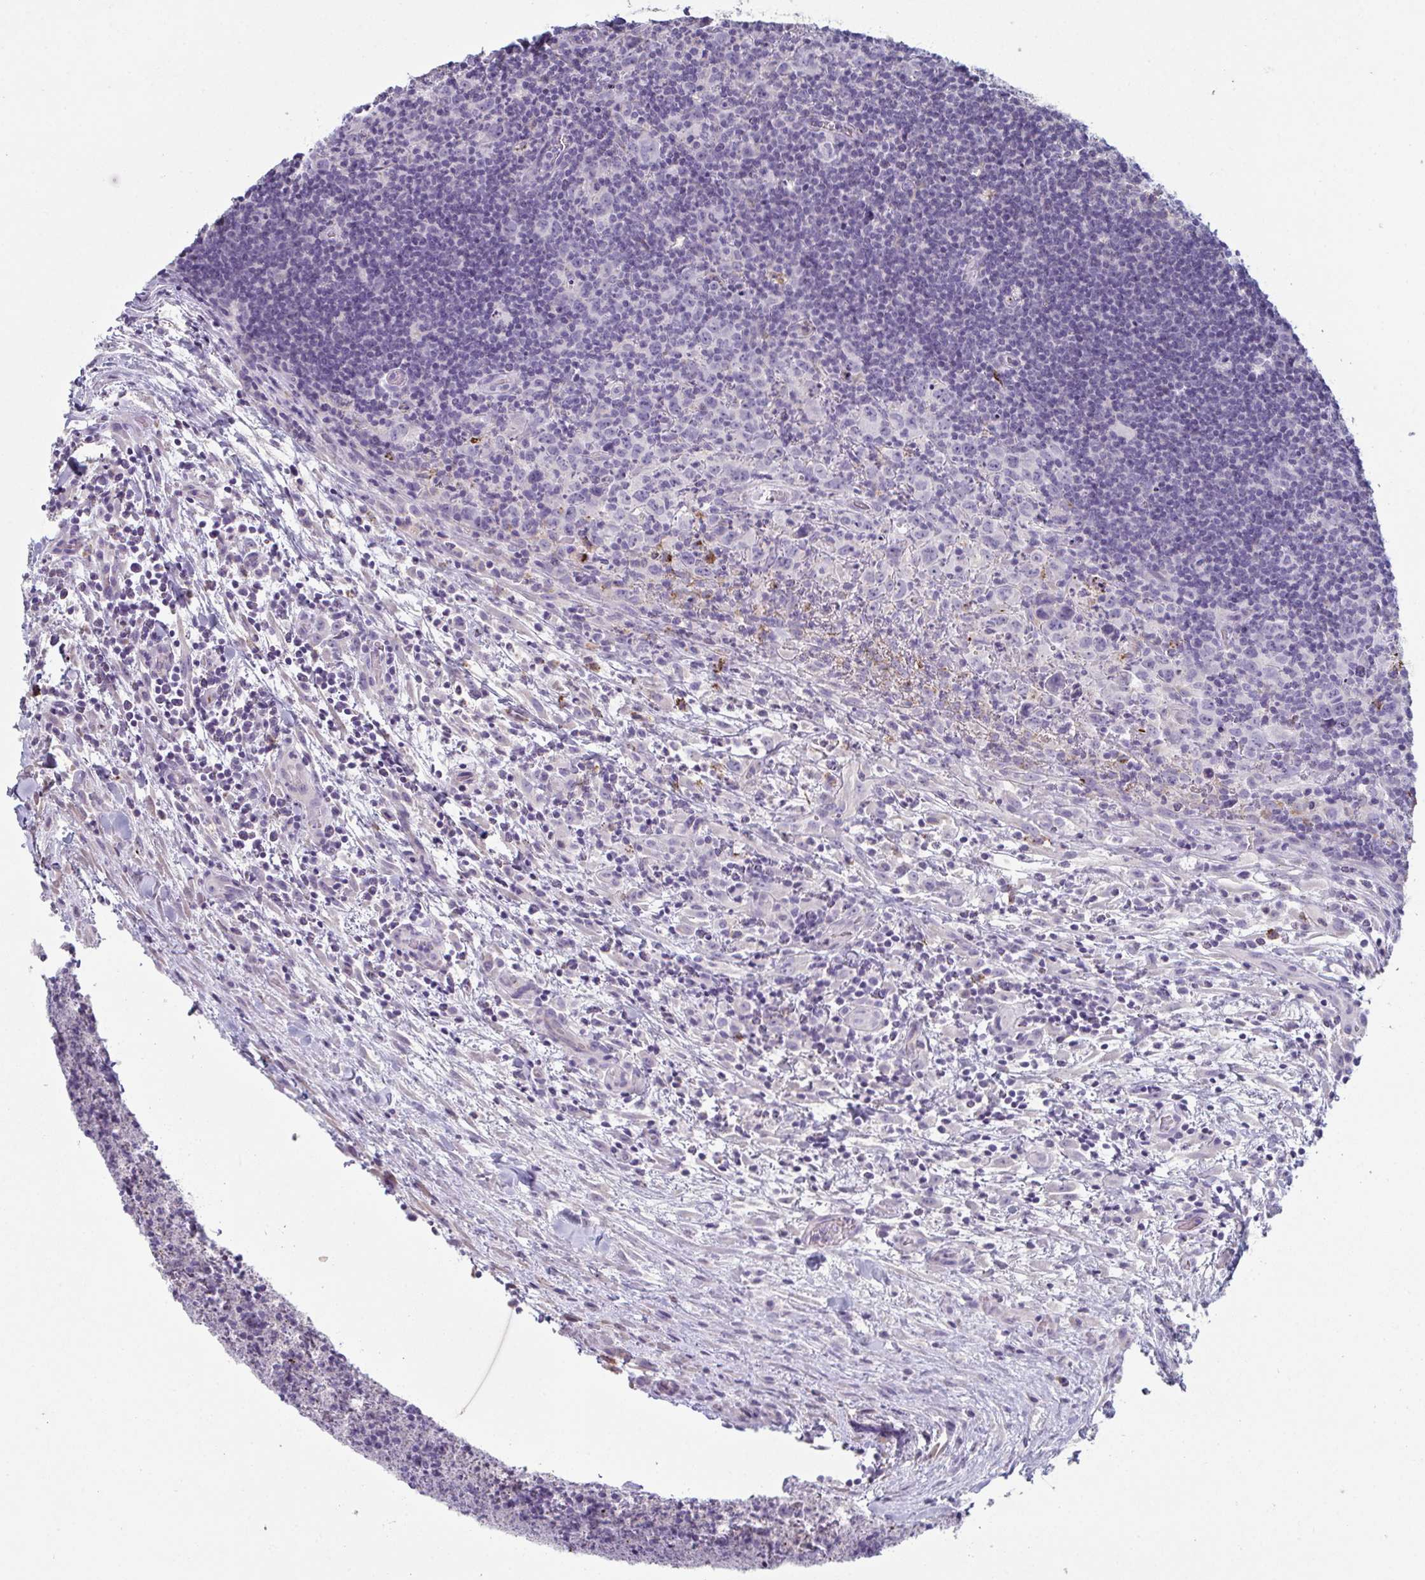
{"staining": {"intensity": "negative", "quantity": "none", "location": "none"}, "tissue": "lymphoma", "cell_type": "Tumor cells", "image_type": "cancer", "snomed": [{"axis": "morphology", "description": "Hodgkin's disease, NOS"}, {"axis": "topography", "description": "Lymph node"}], "caption": "A micrograph of lymphoma stained for a protein shows no brown staining in tumor cells. Nuclei are stained in blue.", "gene": "ADAM21", "patient": {"sex": "female", "age": 18}}